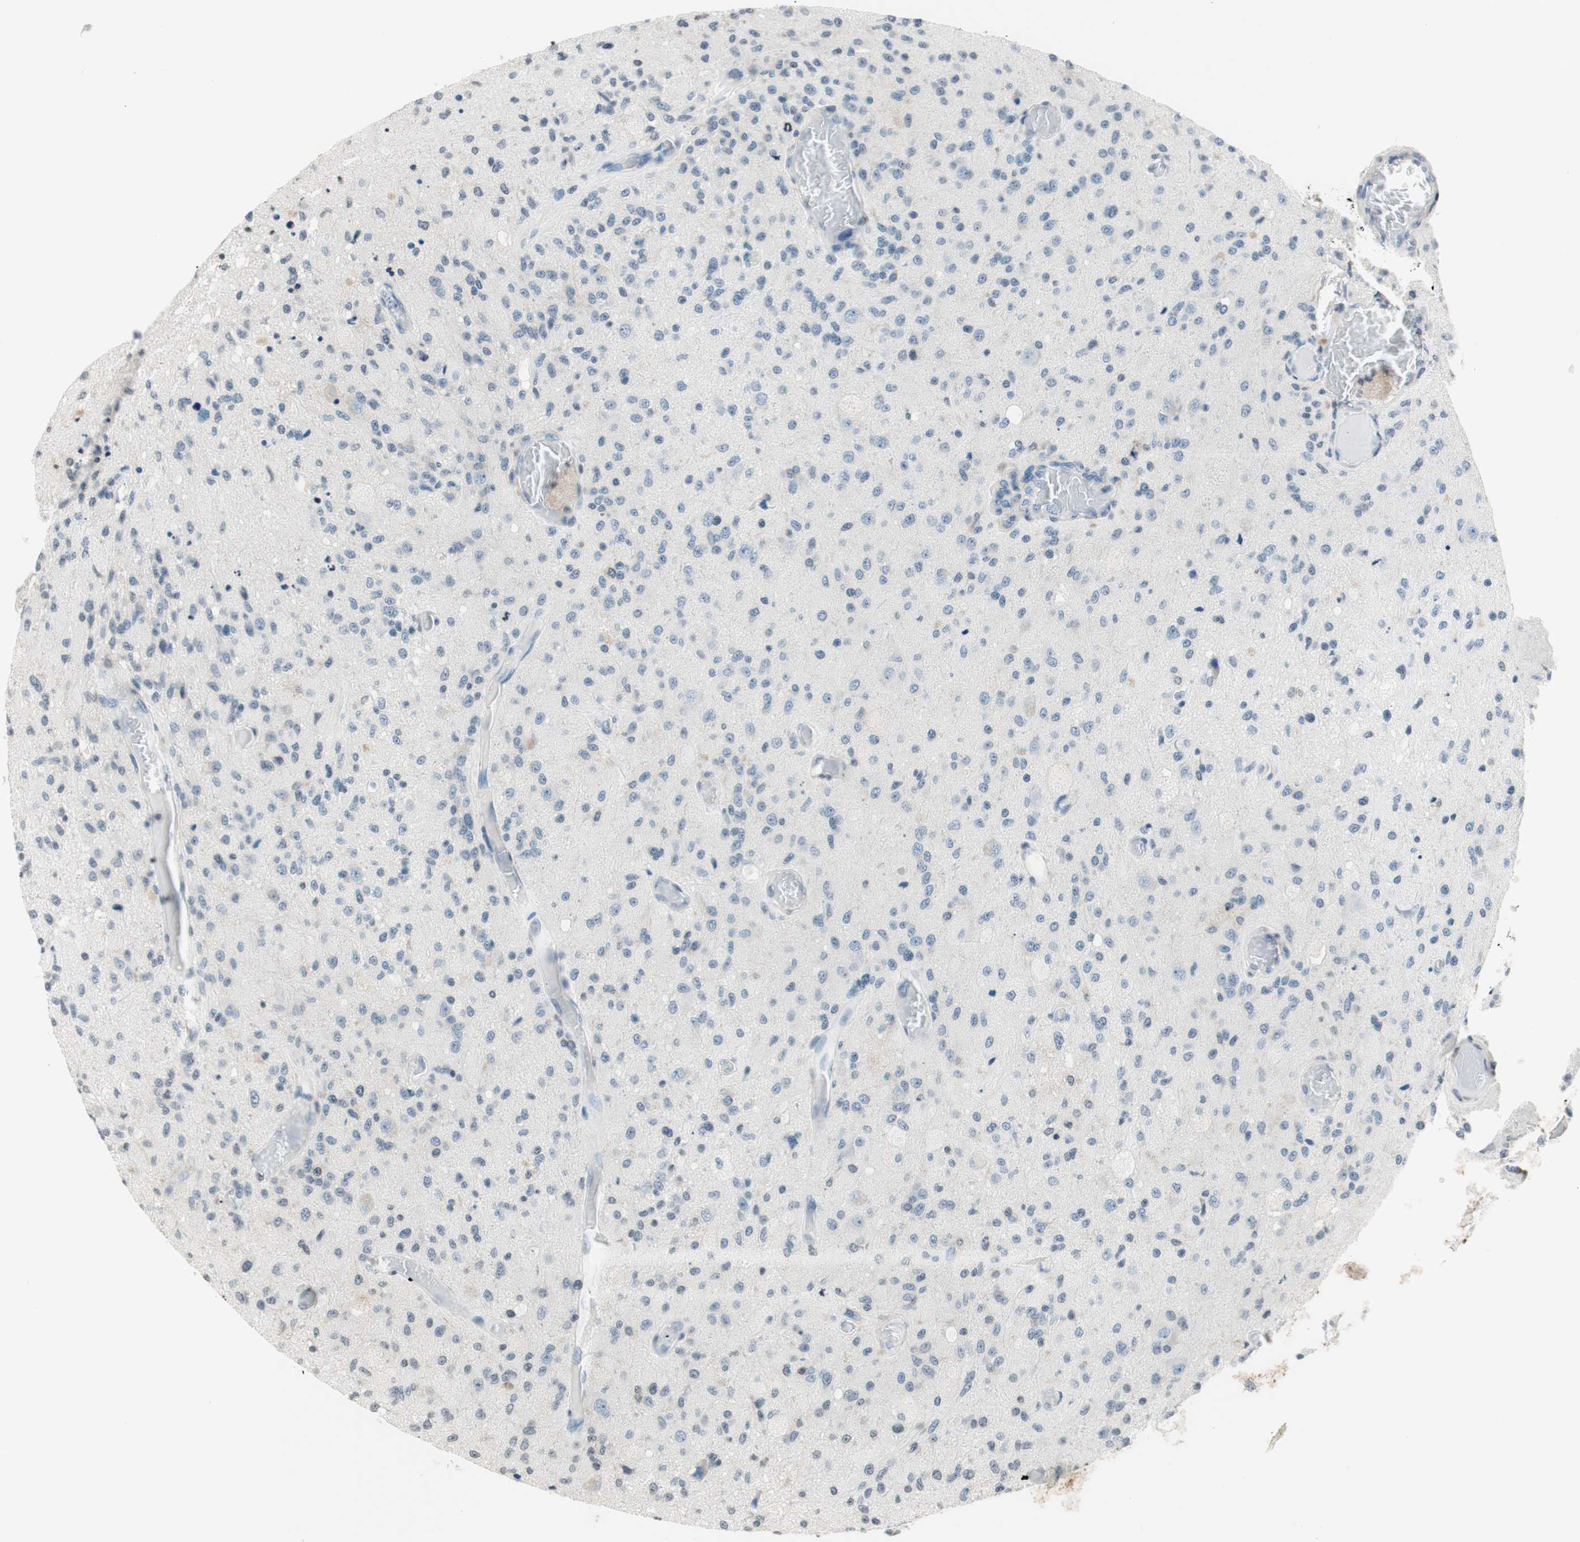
{"staining": {"intensity": "negative", "quantity": "none", "location": "none"}, "tissue": "glioma", "cell_type": "Tumor cells", "image_type": "cancer", "snomed": [{"axis": "morphology", "description": "Normal tissue, NOS"}, {"axis": "morphology", "description": "Glioma, malignant, High grade"}, {"axis": "topography", "description": "Cerebral cortex"}], "caption": "This is a histopathology image of IHC staining of glioma, which shows no expression in tumor cells.", "gene": "WIPF1", "patient": {"sex": "male", "age": 77}}